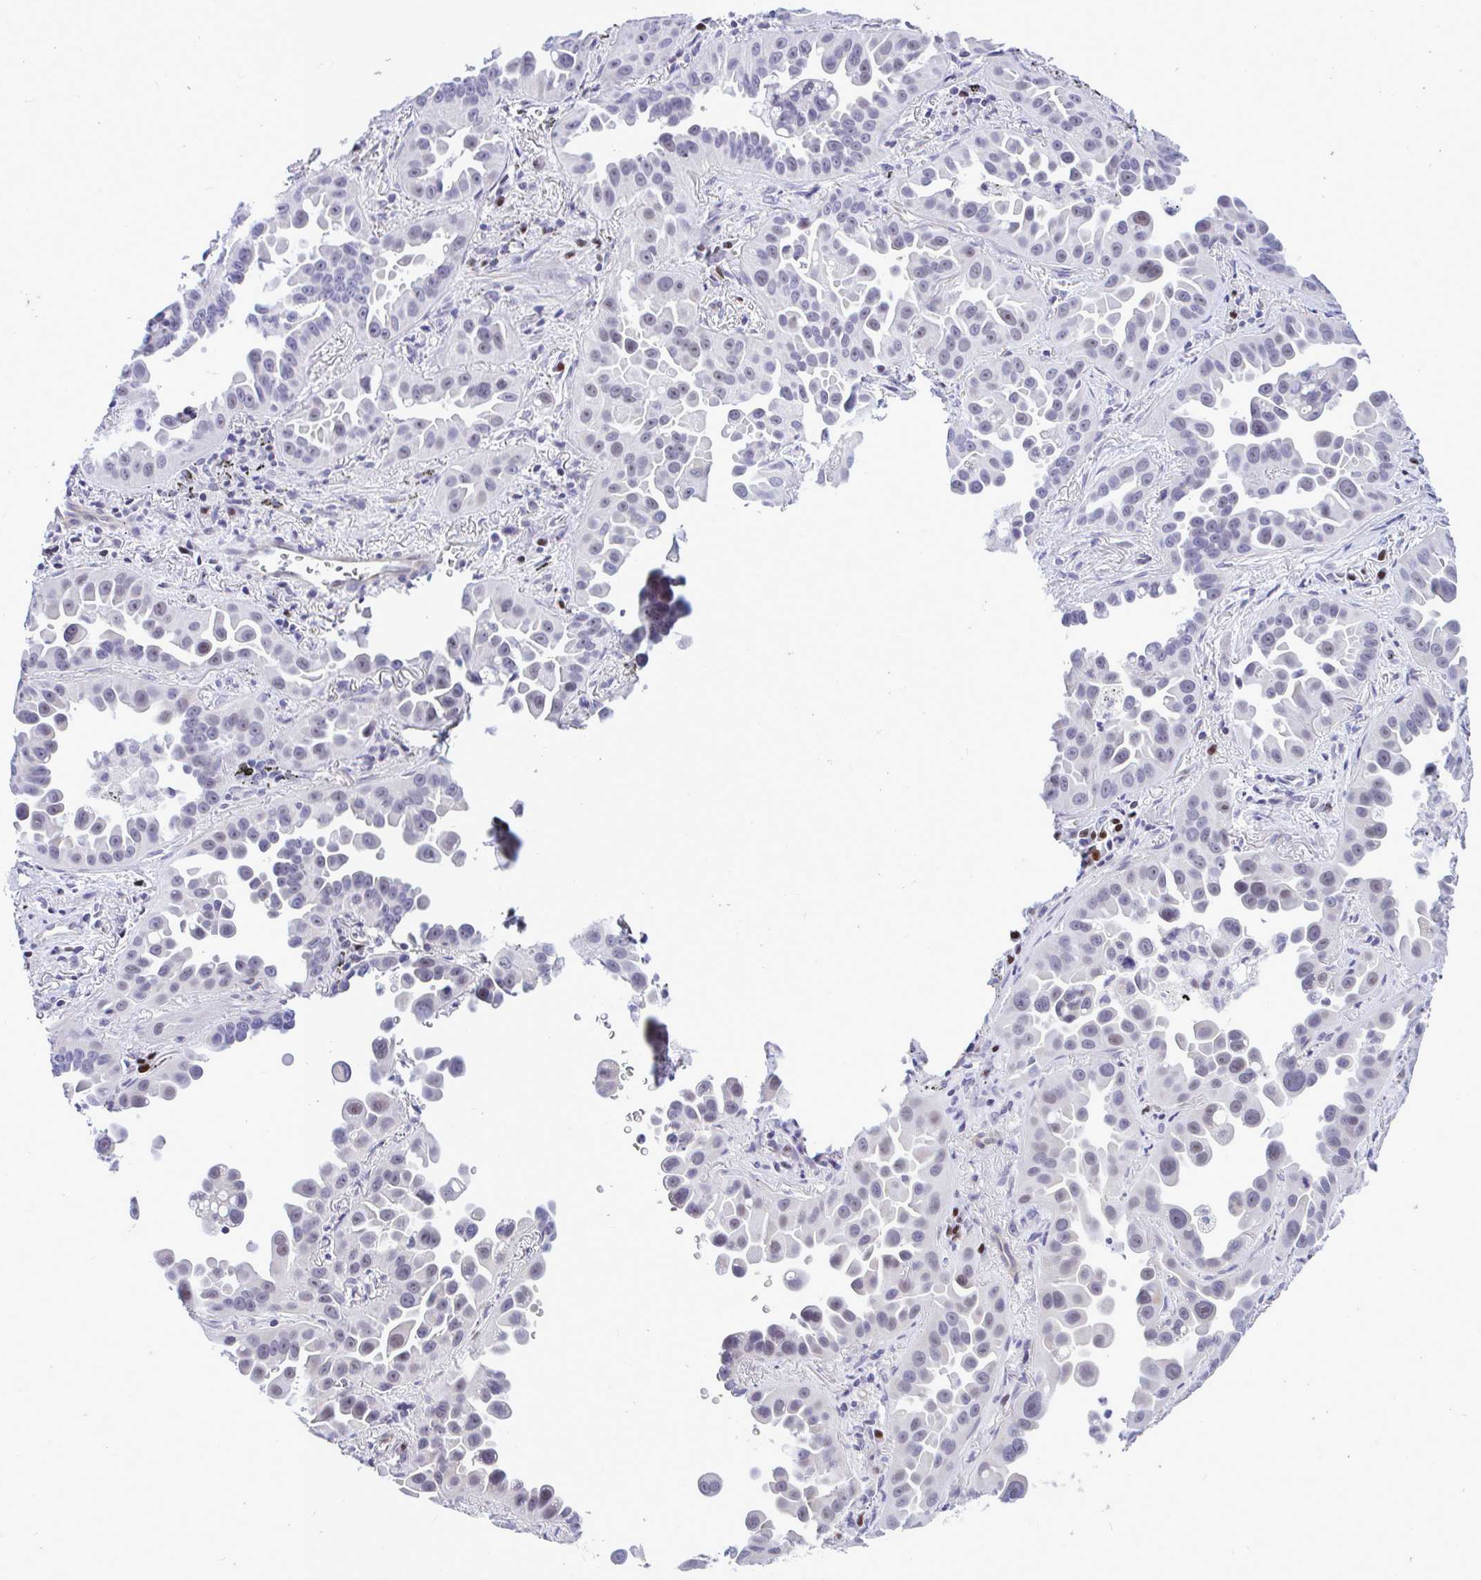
{"staining": {"intensity": "negative", "quantity": "none", "location": "none"}, "tissue": "lung cancer", "cell_type": "Tumor cells", "image_type": "cancer", "snomed": [{"axis": "morphology", "description": "Adenocarcinoma, NOS"}, {"axis": "topography", "description": "Lung"}], "caption": "Tumor cells show no significant expression in lung cancer (adenocarcinoma).", "gene": "SLC25A51", "patient": {"sex": "male", "age": 68}}